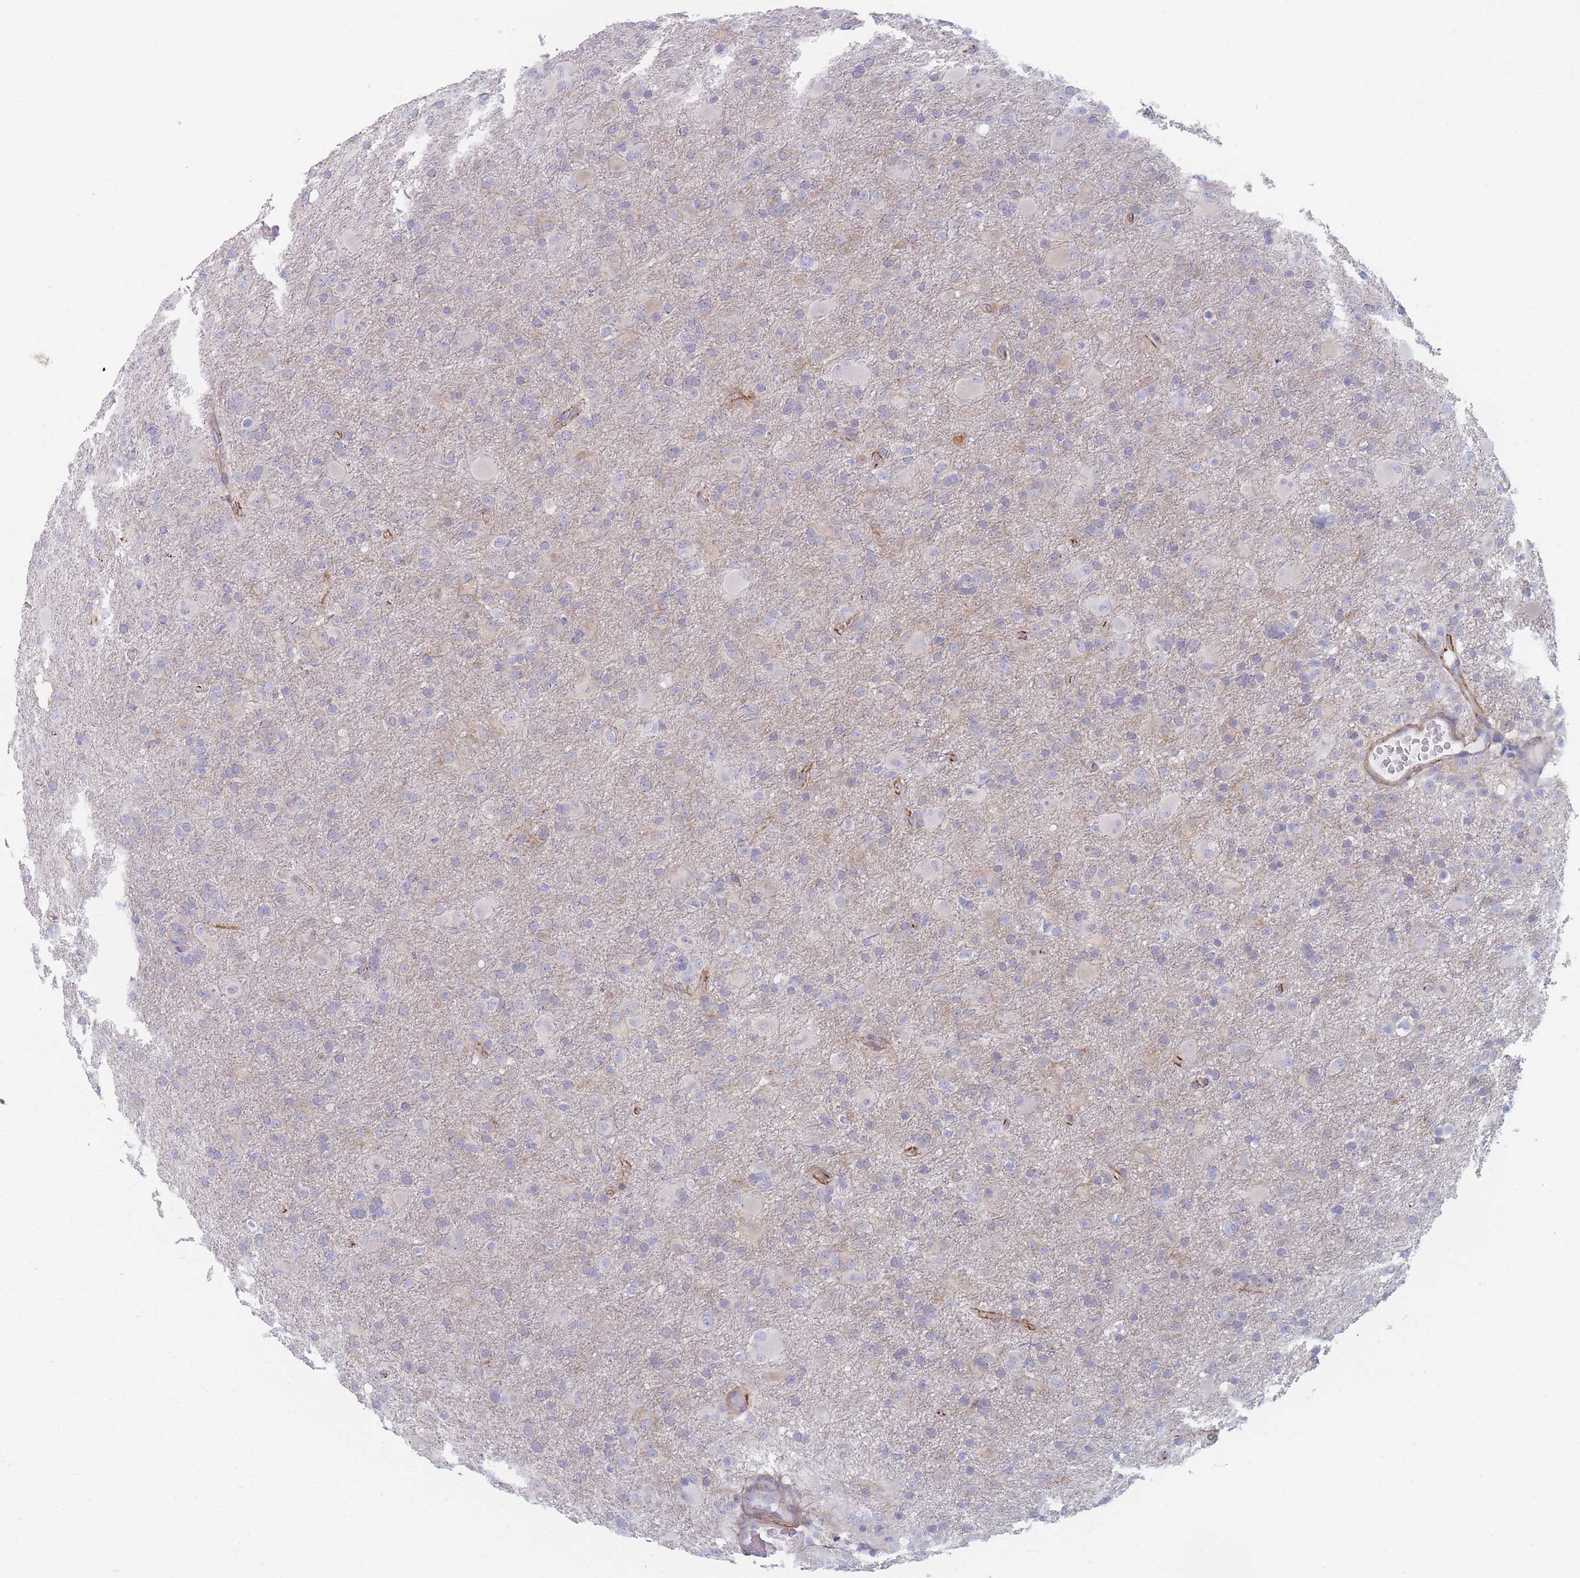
{"staining": {"intensity": "negative", "quantity": "none", "location": "none"}, "tissue": "glioma", "cell_type": "Tumor cells", "image_type": "cancer", "snomed": [{"axis": "morphology", "description": "Glioma, malignant, Low grade"}, {"axis": "topography", "description": "Brain"}], "caption": "Malignant glioma (low-grade) stained for a protein using immunohistochemistry (IHC) exhibits no positivity tumor cells.", "gene": "ERBIN", "patient": {"sex": "male", "age": 65}}